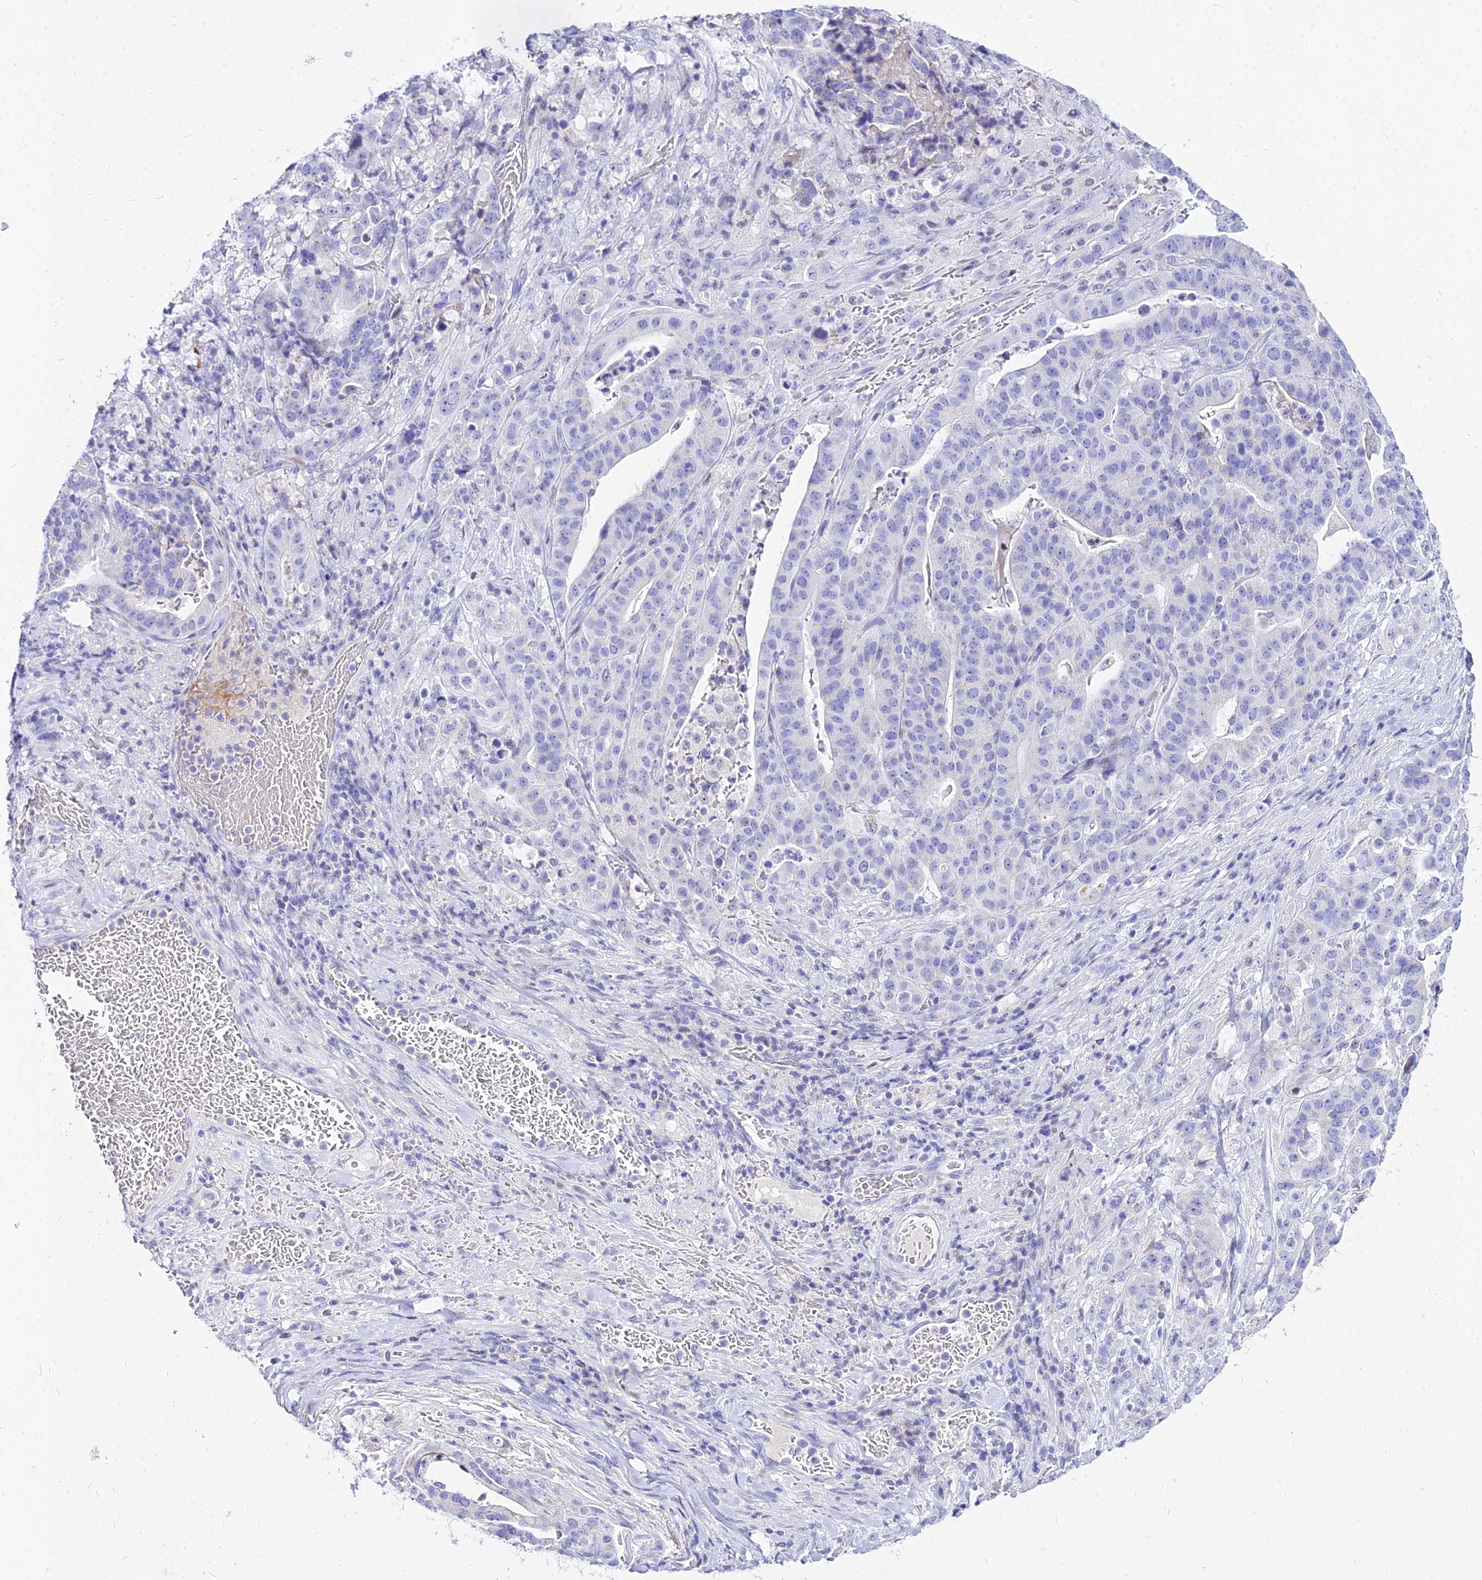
{"staining": {"intensity": "negative", "quantity": "none", "location": "none"}, "tissue": "stomach cancer", "cell_type": "Tumor cells", "image_type": "cancer", "snomed": [{"axis": "morphology", "description": "Adenocarcinoma, NOS"}, {"axis": "topography", "description": "Stomach"}], "caption": "Tumor cells are negative for protein expression in human stomach adenocarcinoma.", "gene": "CARD18", "patient": {"sex": "male", "age": 48}}